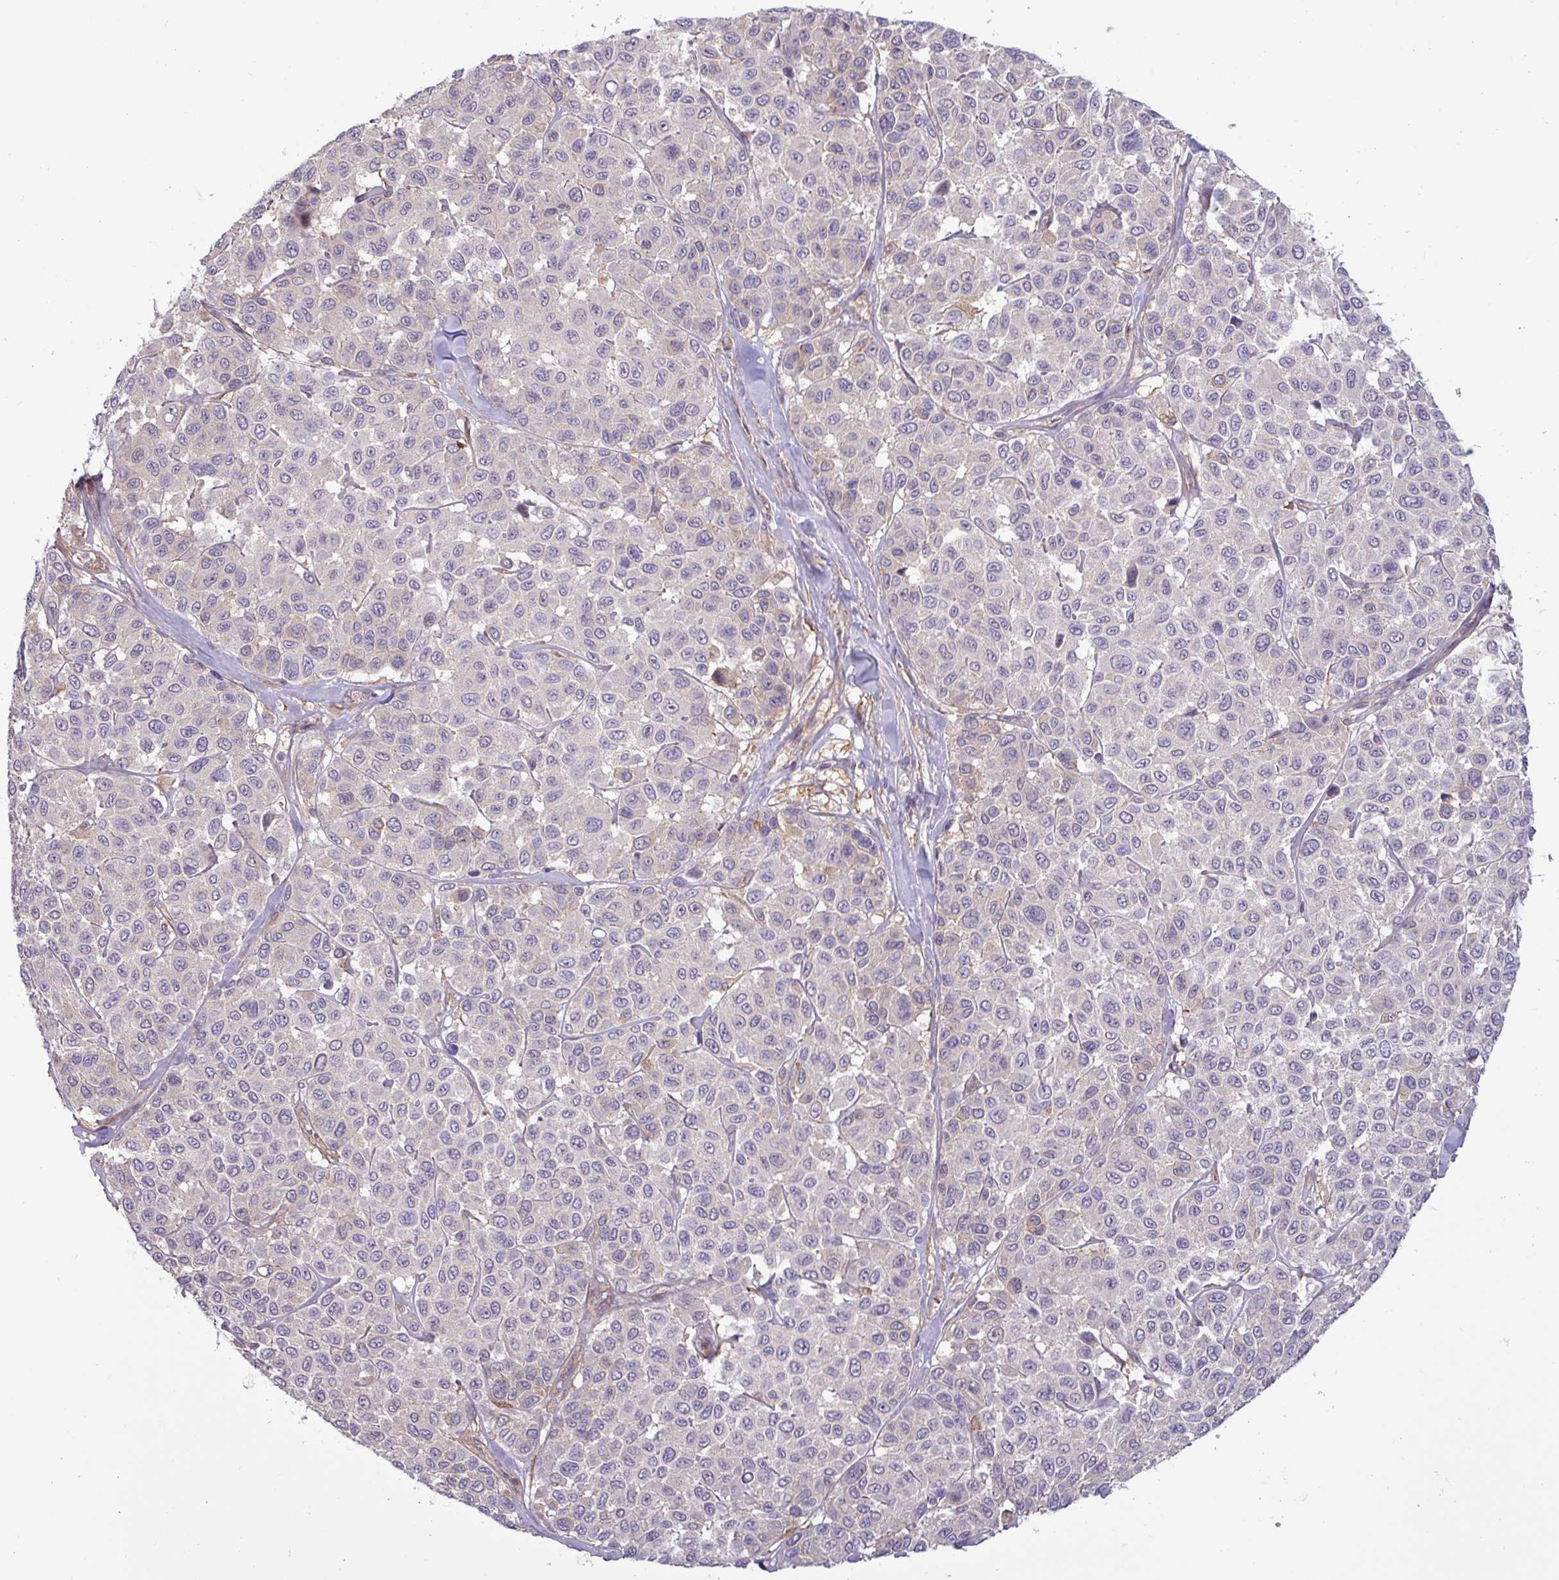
{"staining": {"intensity": "negative", "quantity": "none", "location": "none"}, "tissue": "melanoma", "cell_type": "Tumor cells", "image_type": "cancer", "snomed": [{"axis": "morphology", "description": "Malignant melanoma, NOS"}, {"axis": "topography", "description": "Skin"}], "caption": "The micrograph demonstrates no staining of tumor cells in malignant melanoma.", "gene": "PCED1A", "patient": {"sex": "female", "age": 66}}